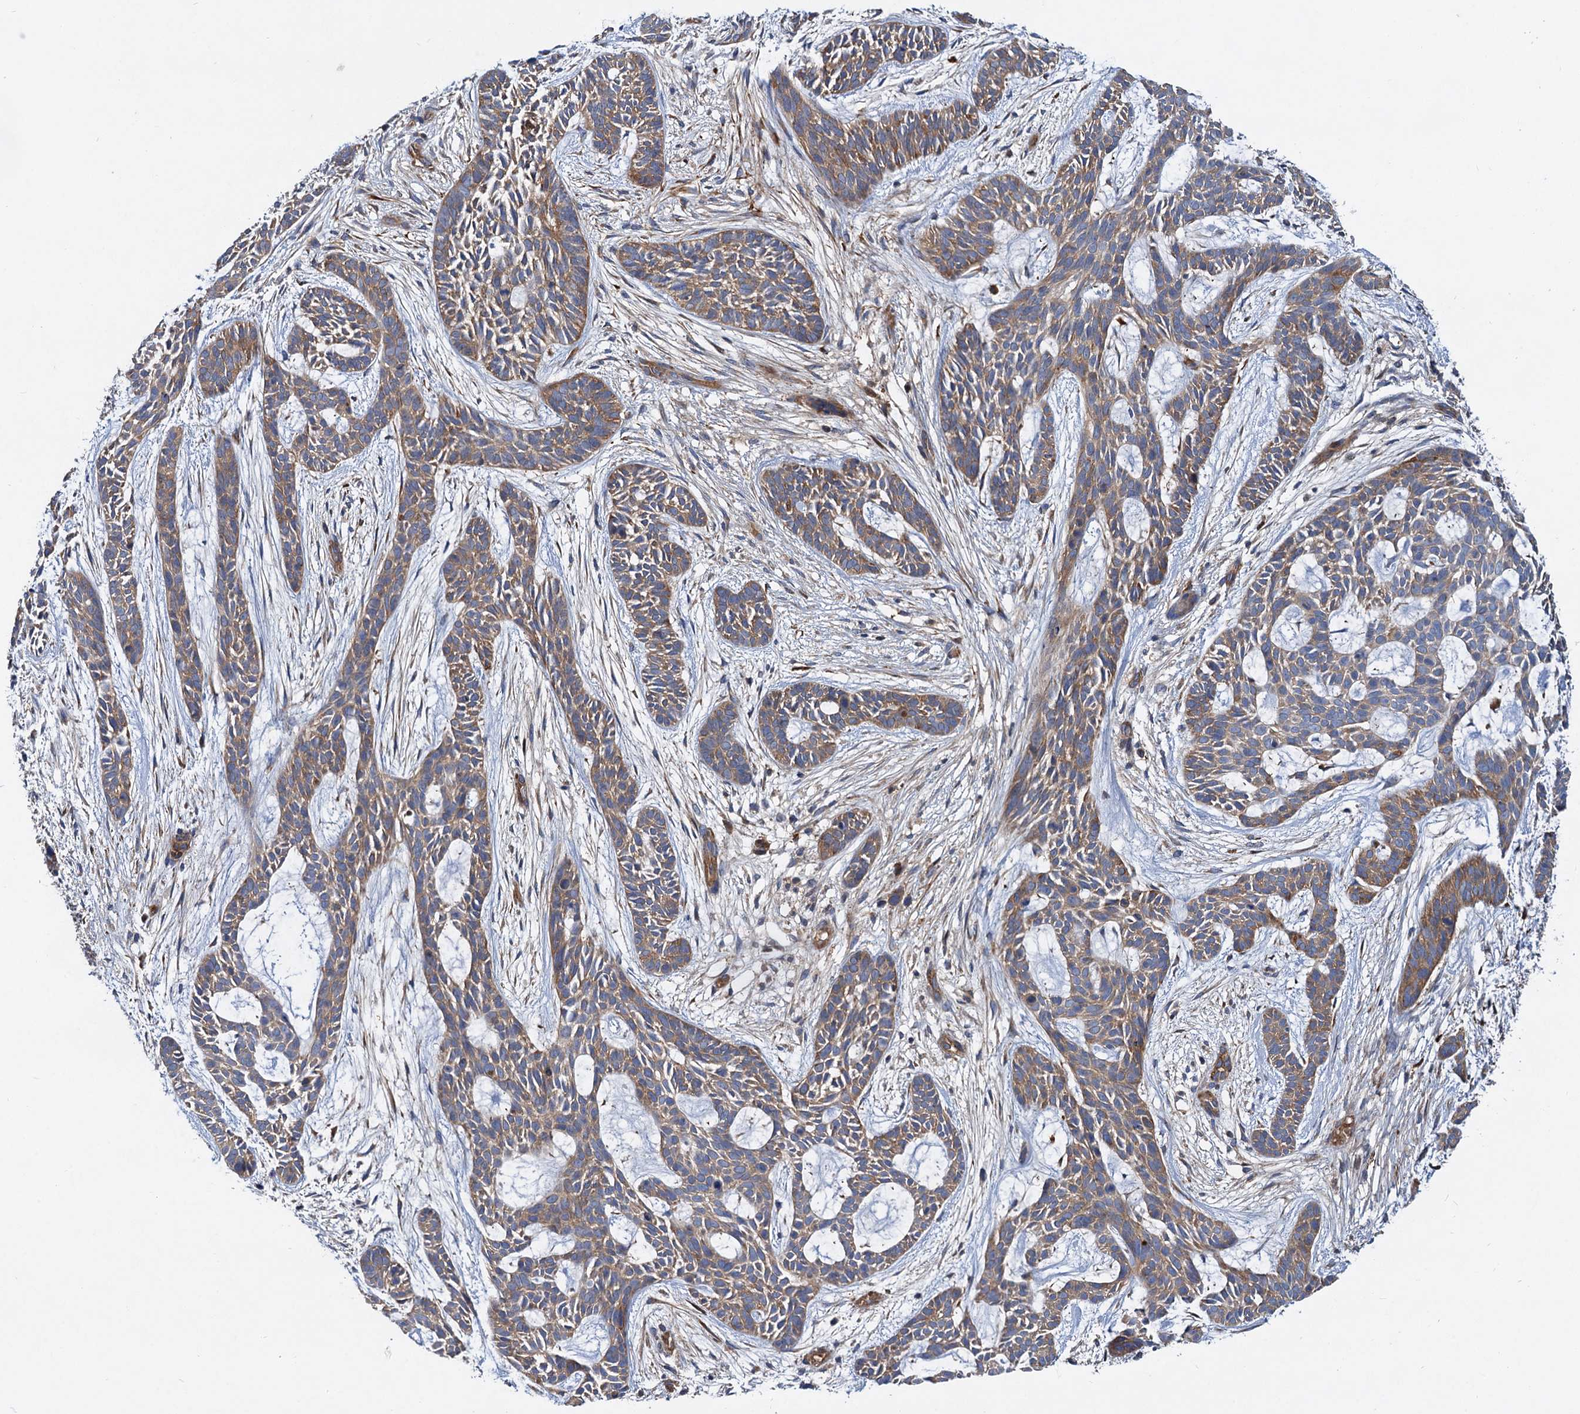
{"staining": {"intensity": "moderate", "quantity": ">75%", "location": "cytoplasmic/membranous"}, "tissue": "skin cancer", "cell_type": "Tumor cells", "image_type": "cancer", "snomed": [{"axis": "morphology", "description": "Basal cell carcinoma"}, {"axis": "topography", "description": "Skin"}], "caption": "Moderate cytoplasmic/membranous positivity is identified in about >75% of tumor cells in skin basal cell carcinoma.", "gene": "ALKBH7", "patient": {"sex": "male", "age": 89}}